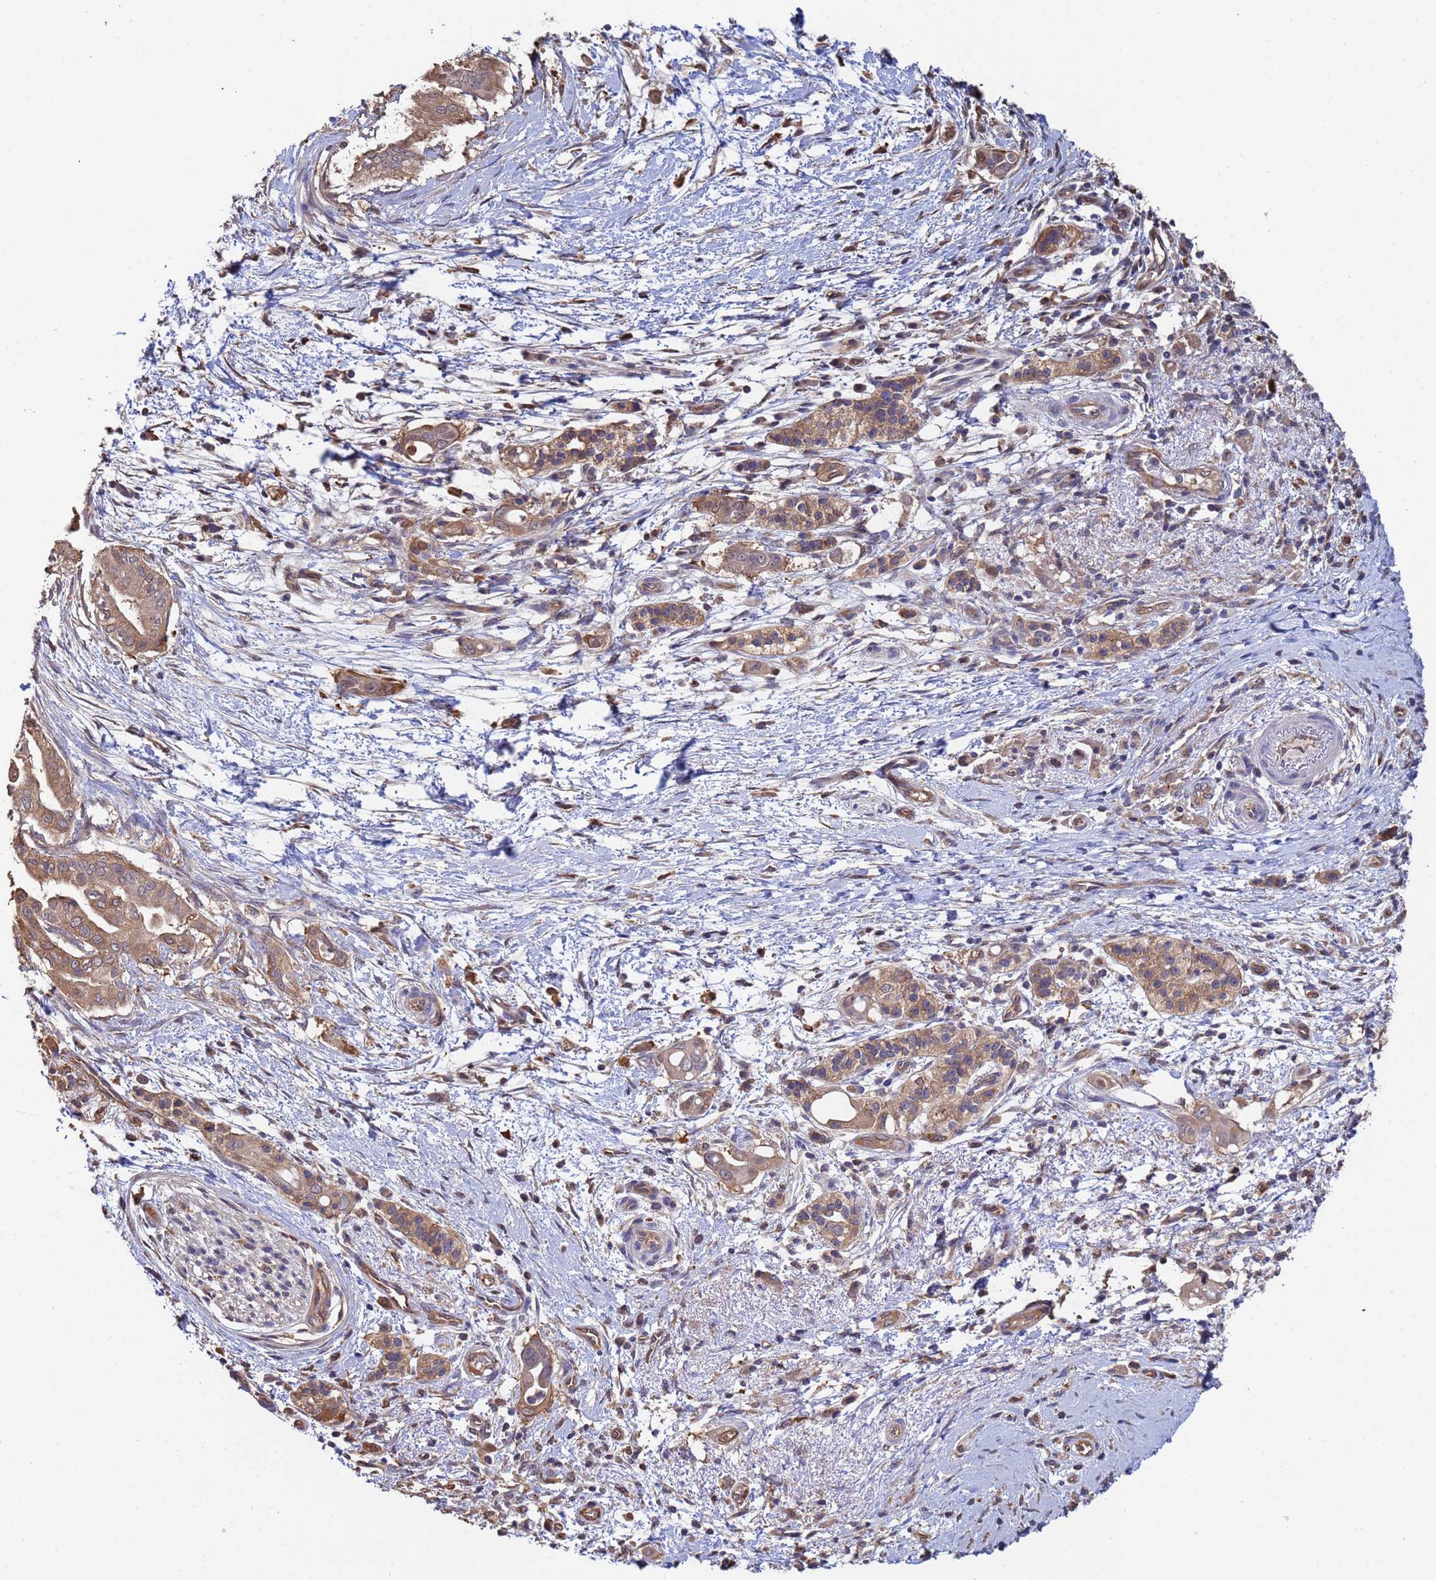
{"staining": {"intensity": "moderate", "quantity": ">75%", "location": "cytoplasmic/membranous"}, "tissue": "pancreatic cancer", "cell_type": "Tumor cells", "image_type": "cancer", "snomed": [{"axis": "morphology", "description": "Adenocarcinoma, NOS"}, {"axis": "topography", "description": "Pancreas"}], "caption": "A high-resolution histopathology image shows immunohistochemistry staining of pancreatic adenocarcinoma, which demonstrates moderate cytoplasmic/membranous staining in about >75% of tumor cells.", "gene": "FAM25A", "patient": {"sex": "male", "age": 71}}